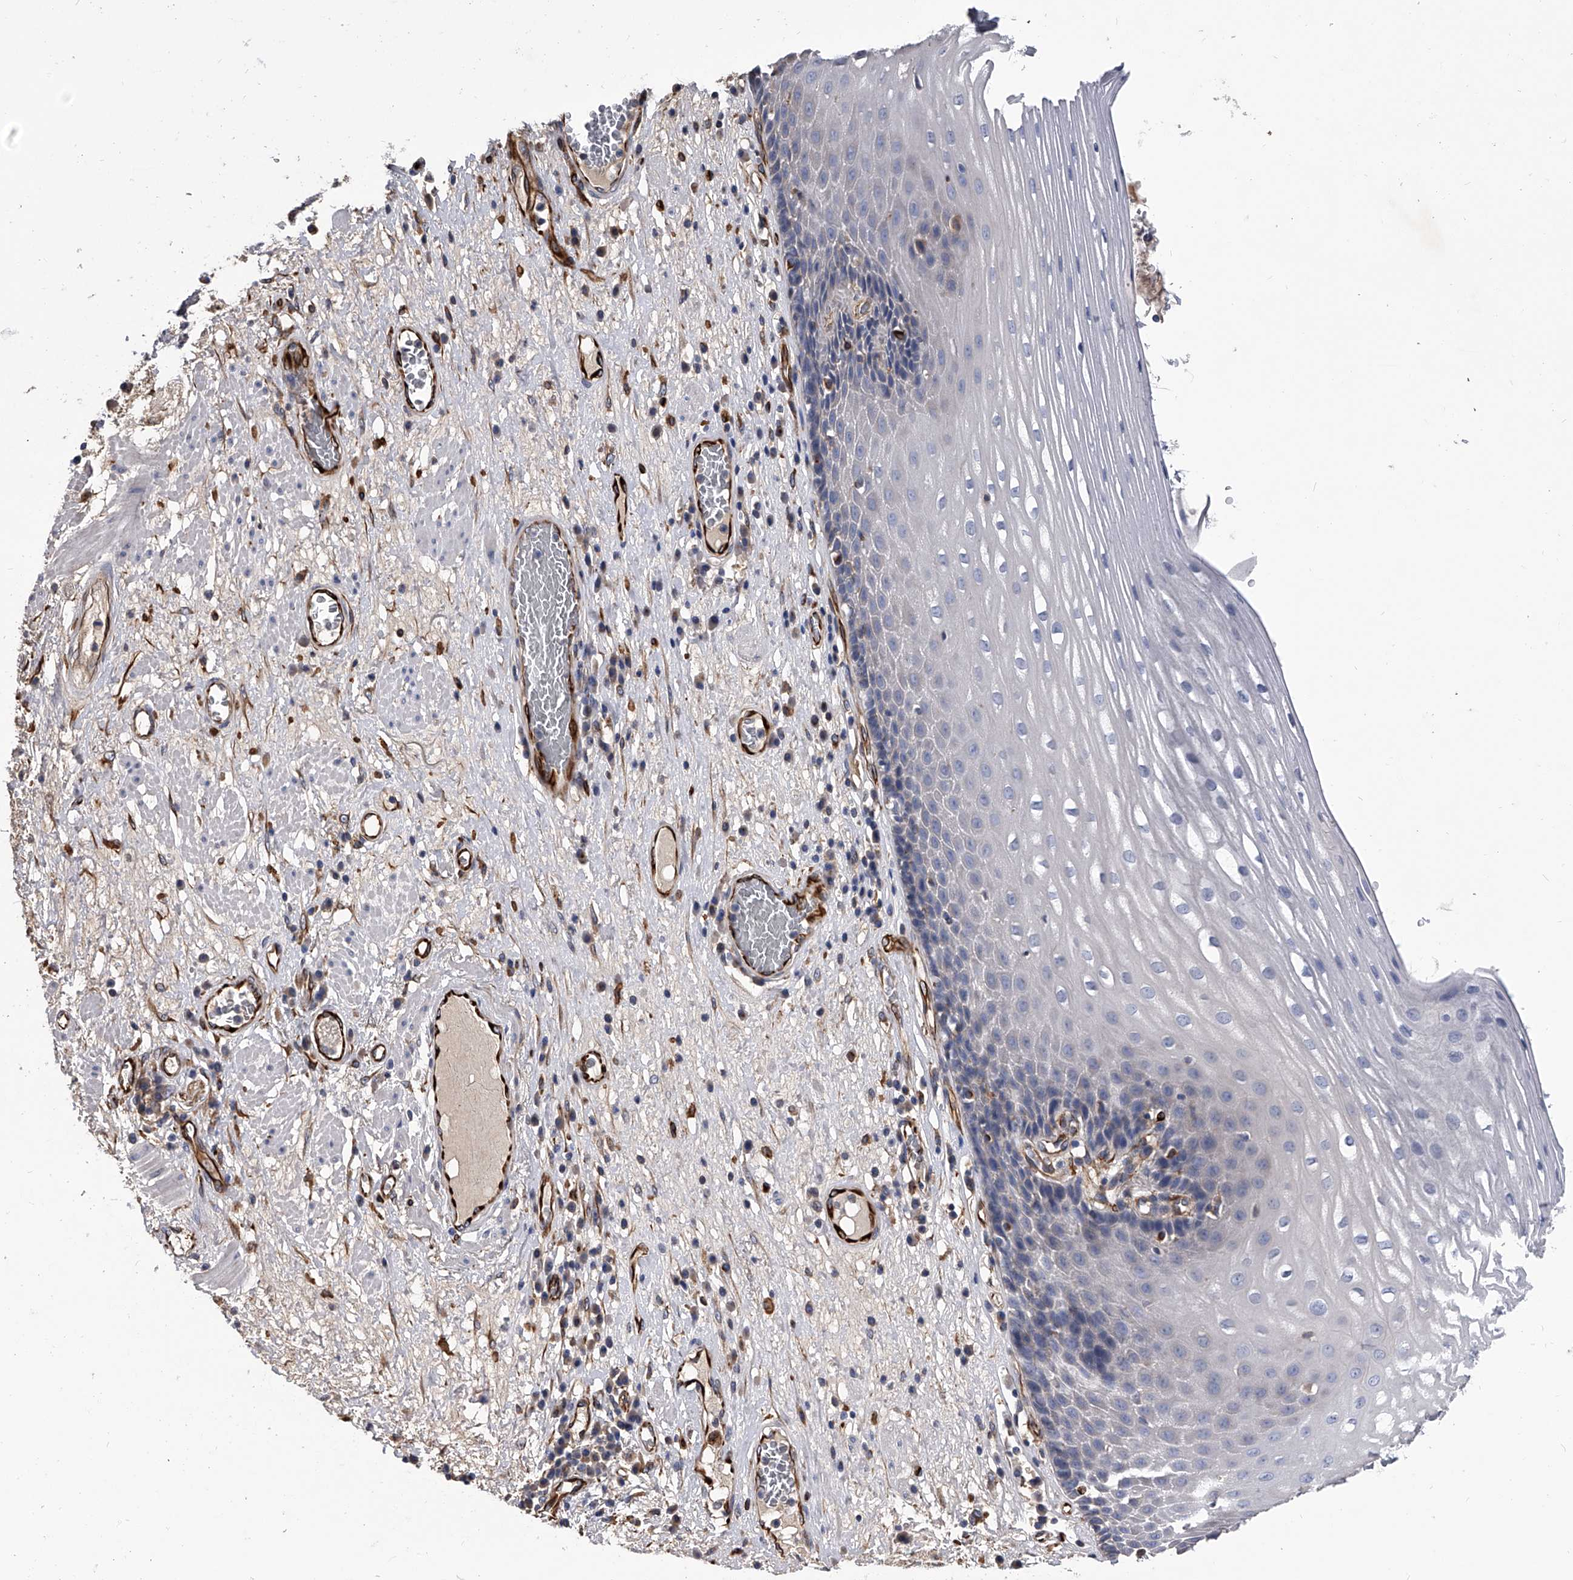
{"staining": {"intensity": "negative", "quantity": "none", "location": "none"}, "tissue": "esophagus", "cell_type": "Squamous epithelial cells", "image_type": "normal", "snomed": [{"axis": "morphology", "description": "Normal tissue, NOS"}, {"axis": "morphology", "description": "Adenocarcinoma, NOS"}, {"axis": "topography", "description": "Esophagus"}], "caption": "Protein analysis of unremarkable esophagus displays no significant expression in squamous epithelial cells. (DAB (3,3'-diaminobenzidine) IHC visualized using brightfield microscopy, high magnification).", "gene": "EFCAB7", "patient": {"sex": "male", "age": 62}}